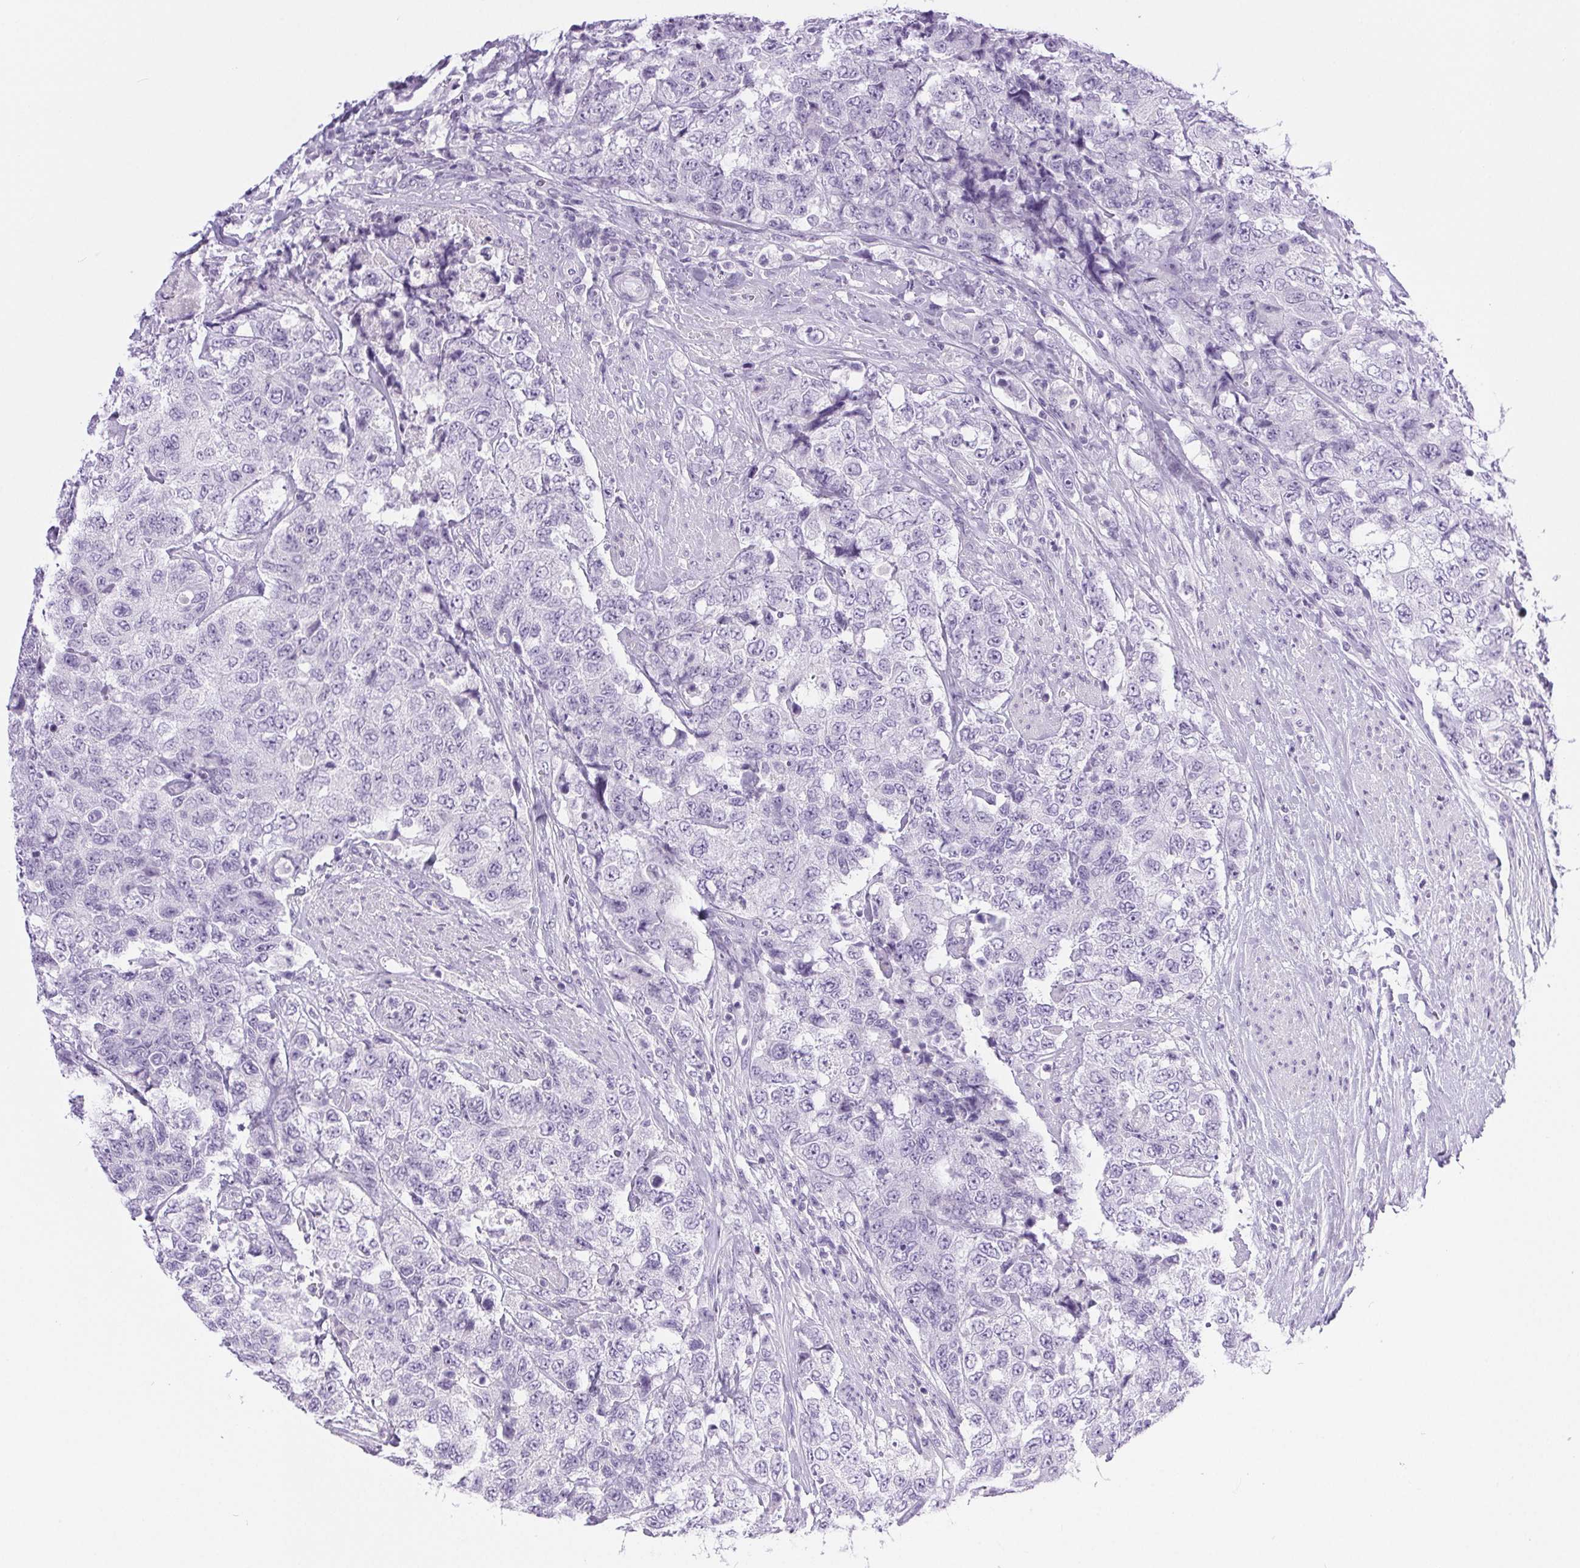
{"staining": {"intensity": "negative", "quantity": "none", "location": "none"}, "tissue": "urothelial cancer", "cell_type": "Tumor cells", "image_type": "cancer", "snomed": [{"axis": "morphology", "description": "Urothelial carcinoma, High grade"}, {"axis": "topography", "description": "Urinary bladder"}], "caption": "Photomicrograph shows no protein expression in tumor cells of urothelial cancer tissue.", "gene": "XDH", "patient": {"sex": "female", "age": 78}}